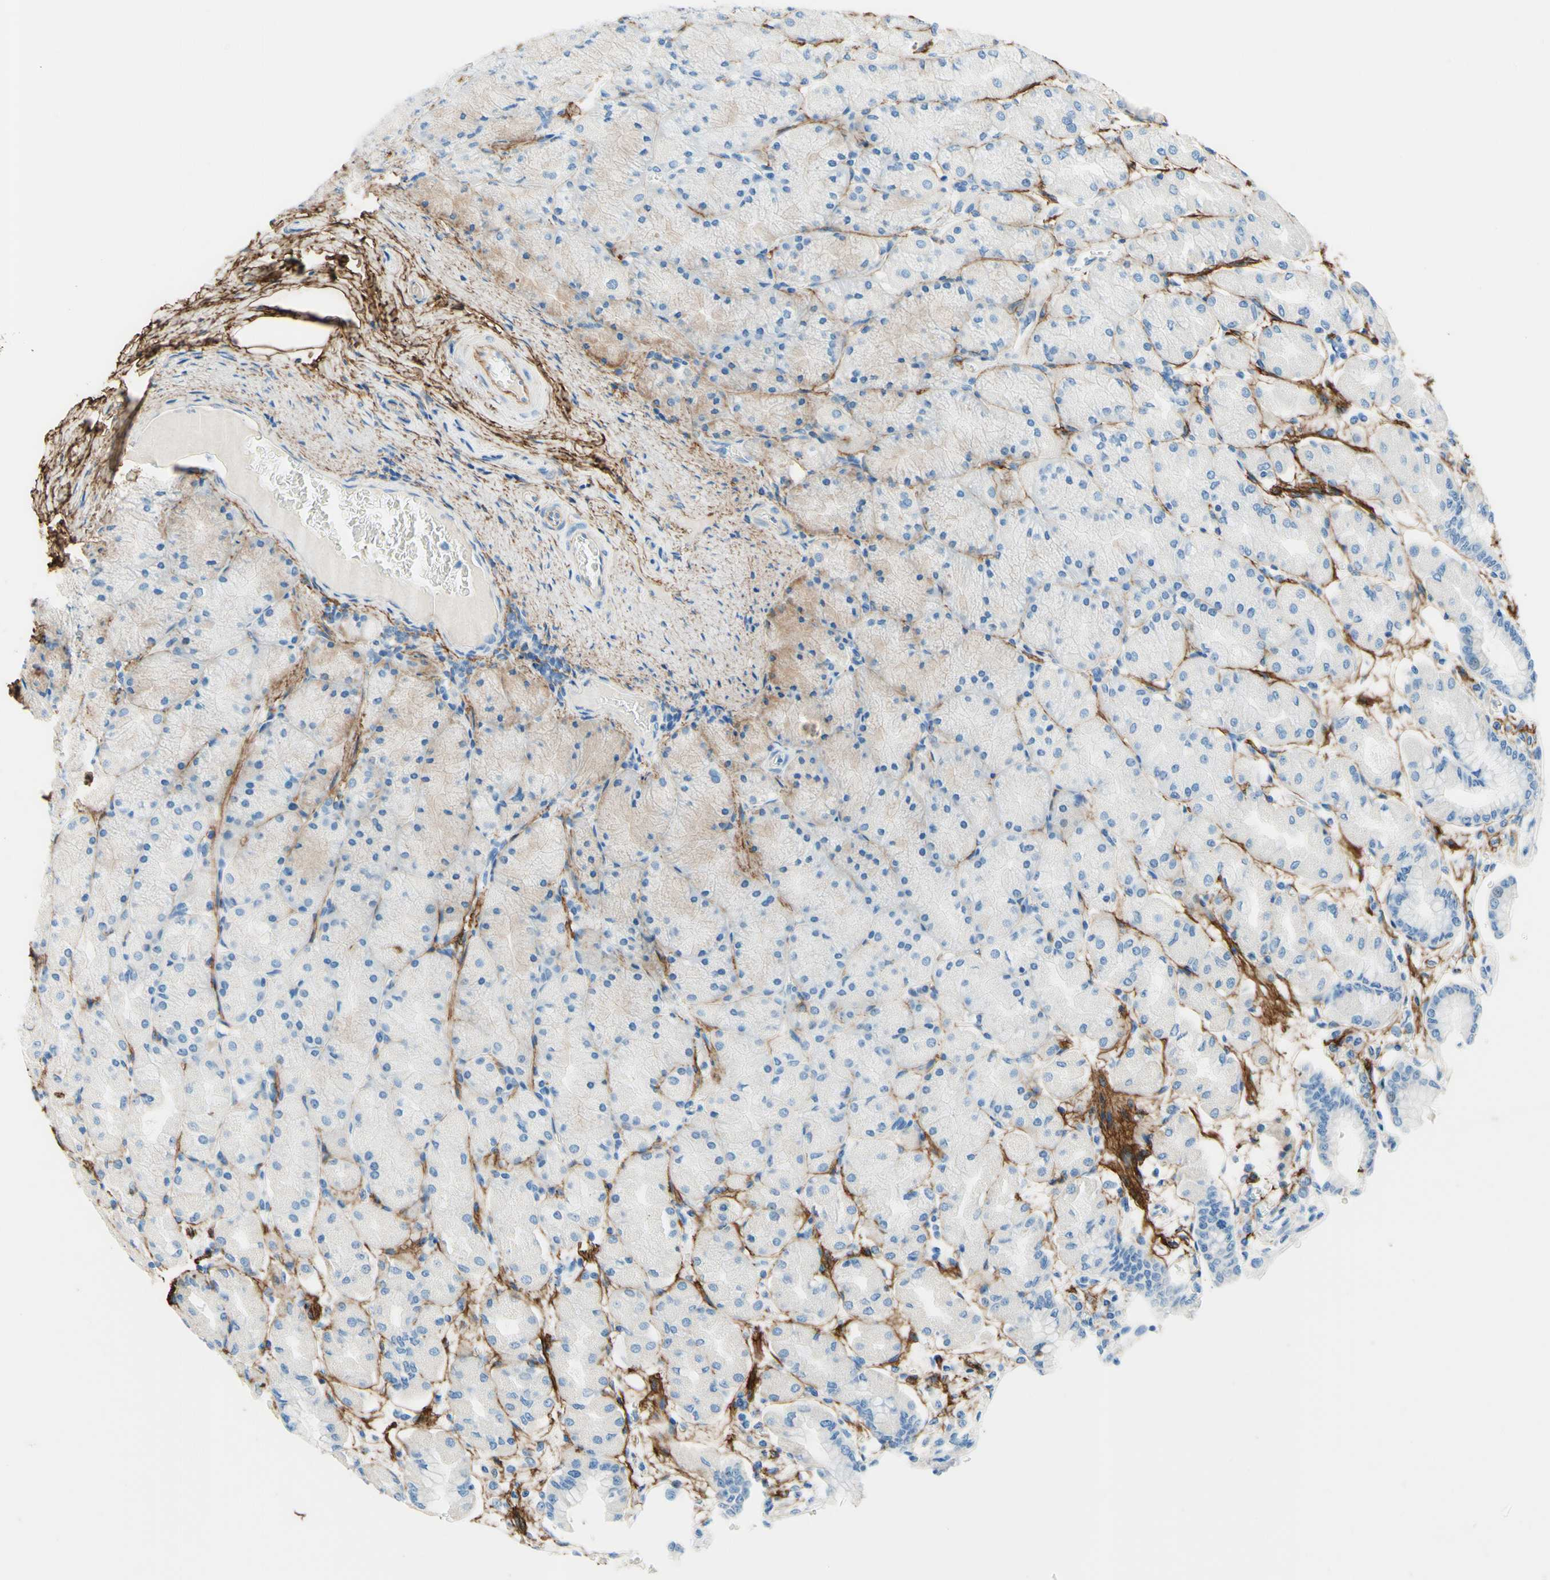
{"staining": {"intensity": "negative", "quantity": "none", "location": "none"}, "tissue": "stomach", "cell_type": "Glandular cells", "image_type": "normal", "snomed": [{"axis": "morphology", "description": "Normal tissue, NOS"}, {"axis": "topography", "description": "Stomach, upper"}], "caption": "This micrograph is of benign stomach stained with immunohistochemistry to label a protein in brown with the nuclei are counter-stained blue. There is no expression in glandular cells. (Stains: DAB immunohistochemistry with hematoxylin counter stain, Microscopy: brightfield microscopy at high magnification).", "gene": "MFAP5", "patient": {"sex": "female", "age": 56}}